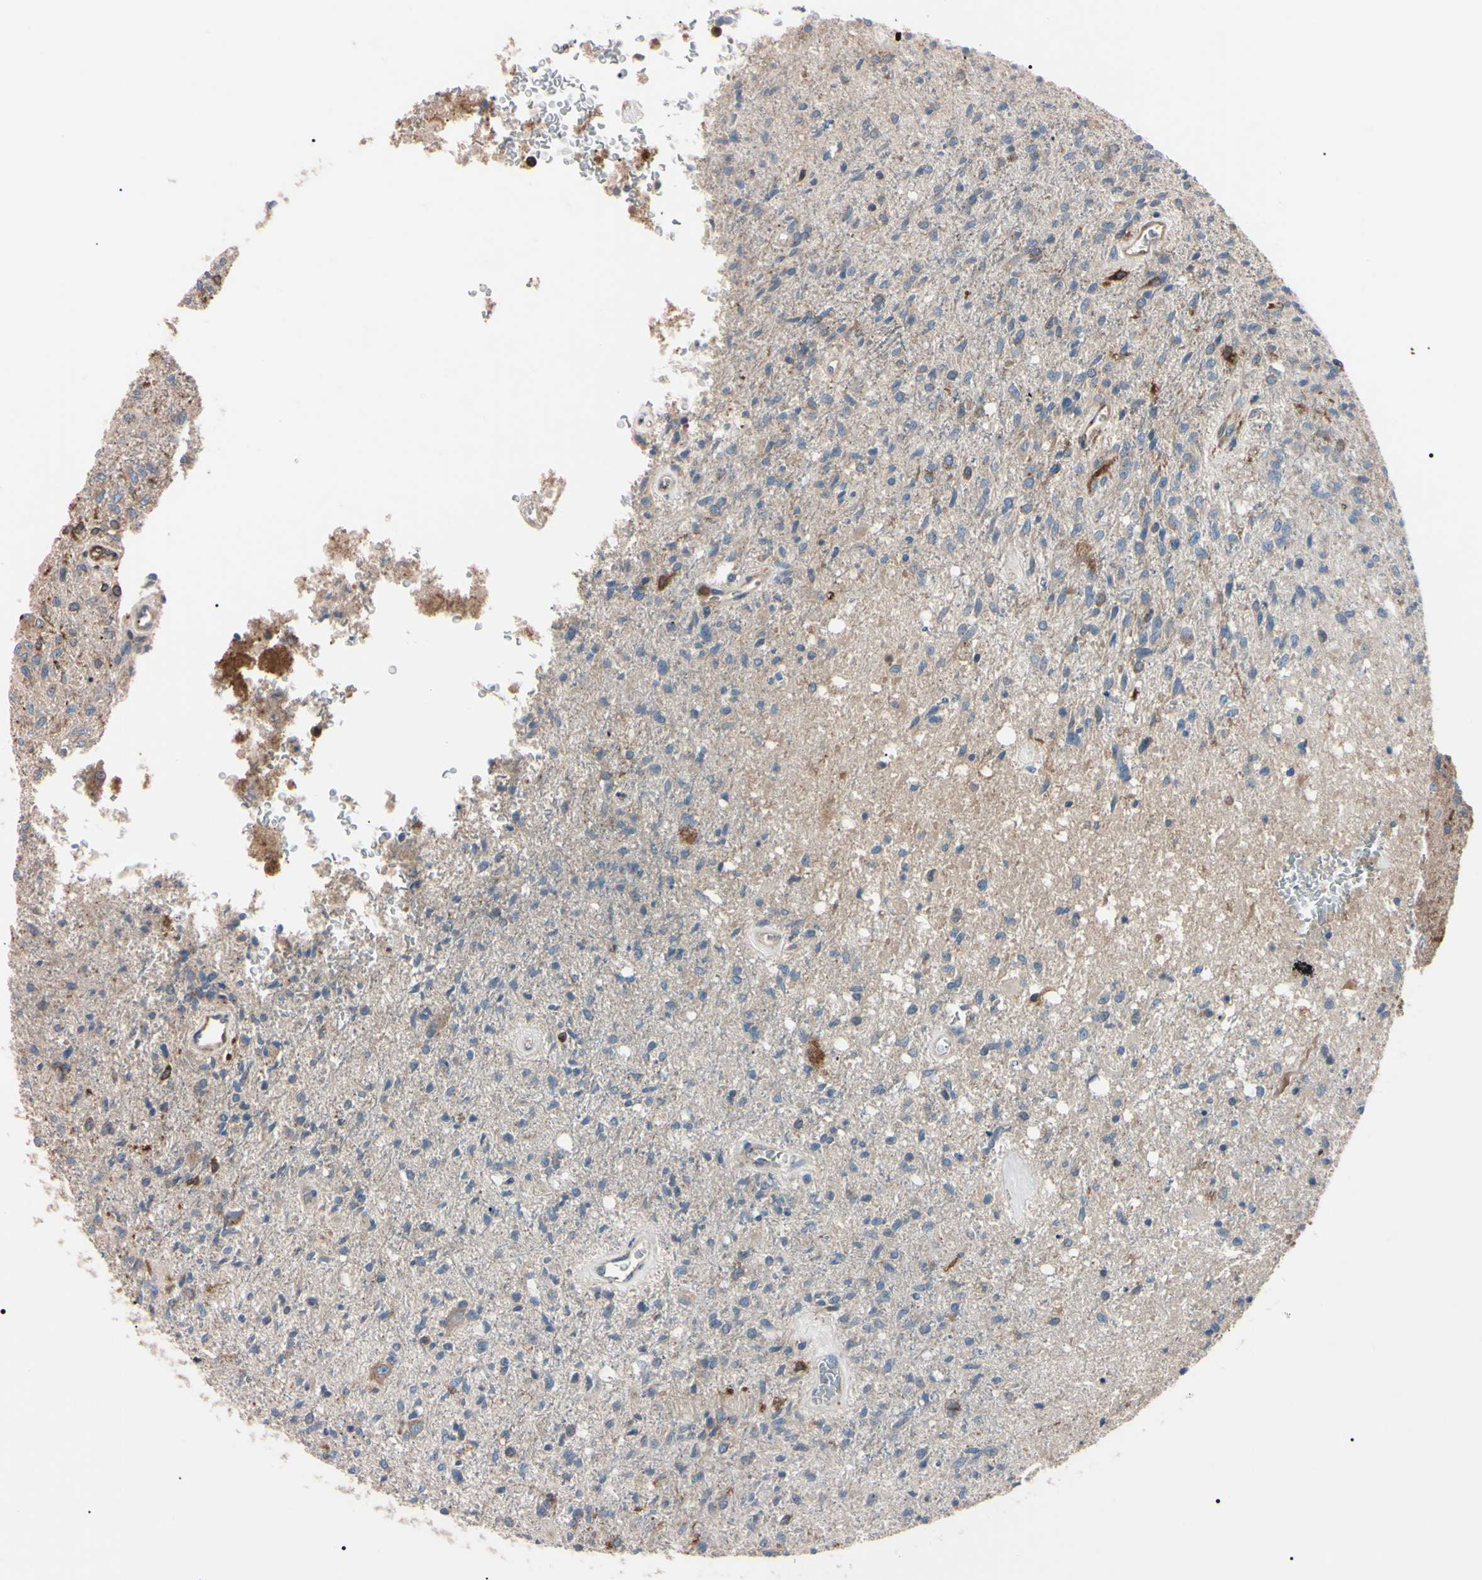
{"staining": {"intensity": "weak", "quantity": ">75%", "location": "cytoplasmic/membranous"}, "tissue": "glioma", "cell_type": "Tumor cells", "image_type": "cancer", "snomed": [{"axis": "morphology", "description": "Normal tissue, NOS"}, {"axis": "morphology", "description": "Glioma, malignant, High grade"}, {"axis": "topography", "description": "Cerebral cortex"}], "caption": "A brown stain shows weak cytoplasmic/membranous expression of a protein in glioma tumor cells.", "gene": "PRKACA", "patient": {"sex": "male", "age": 77}}